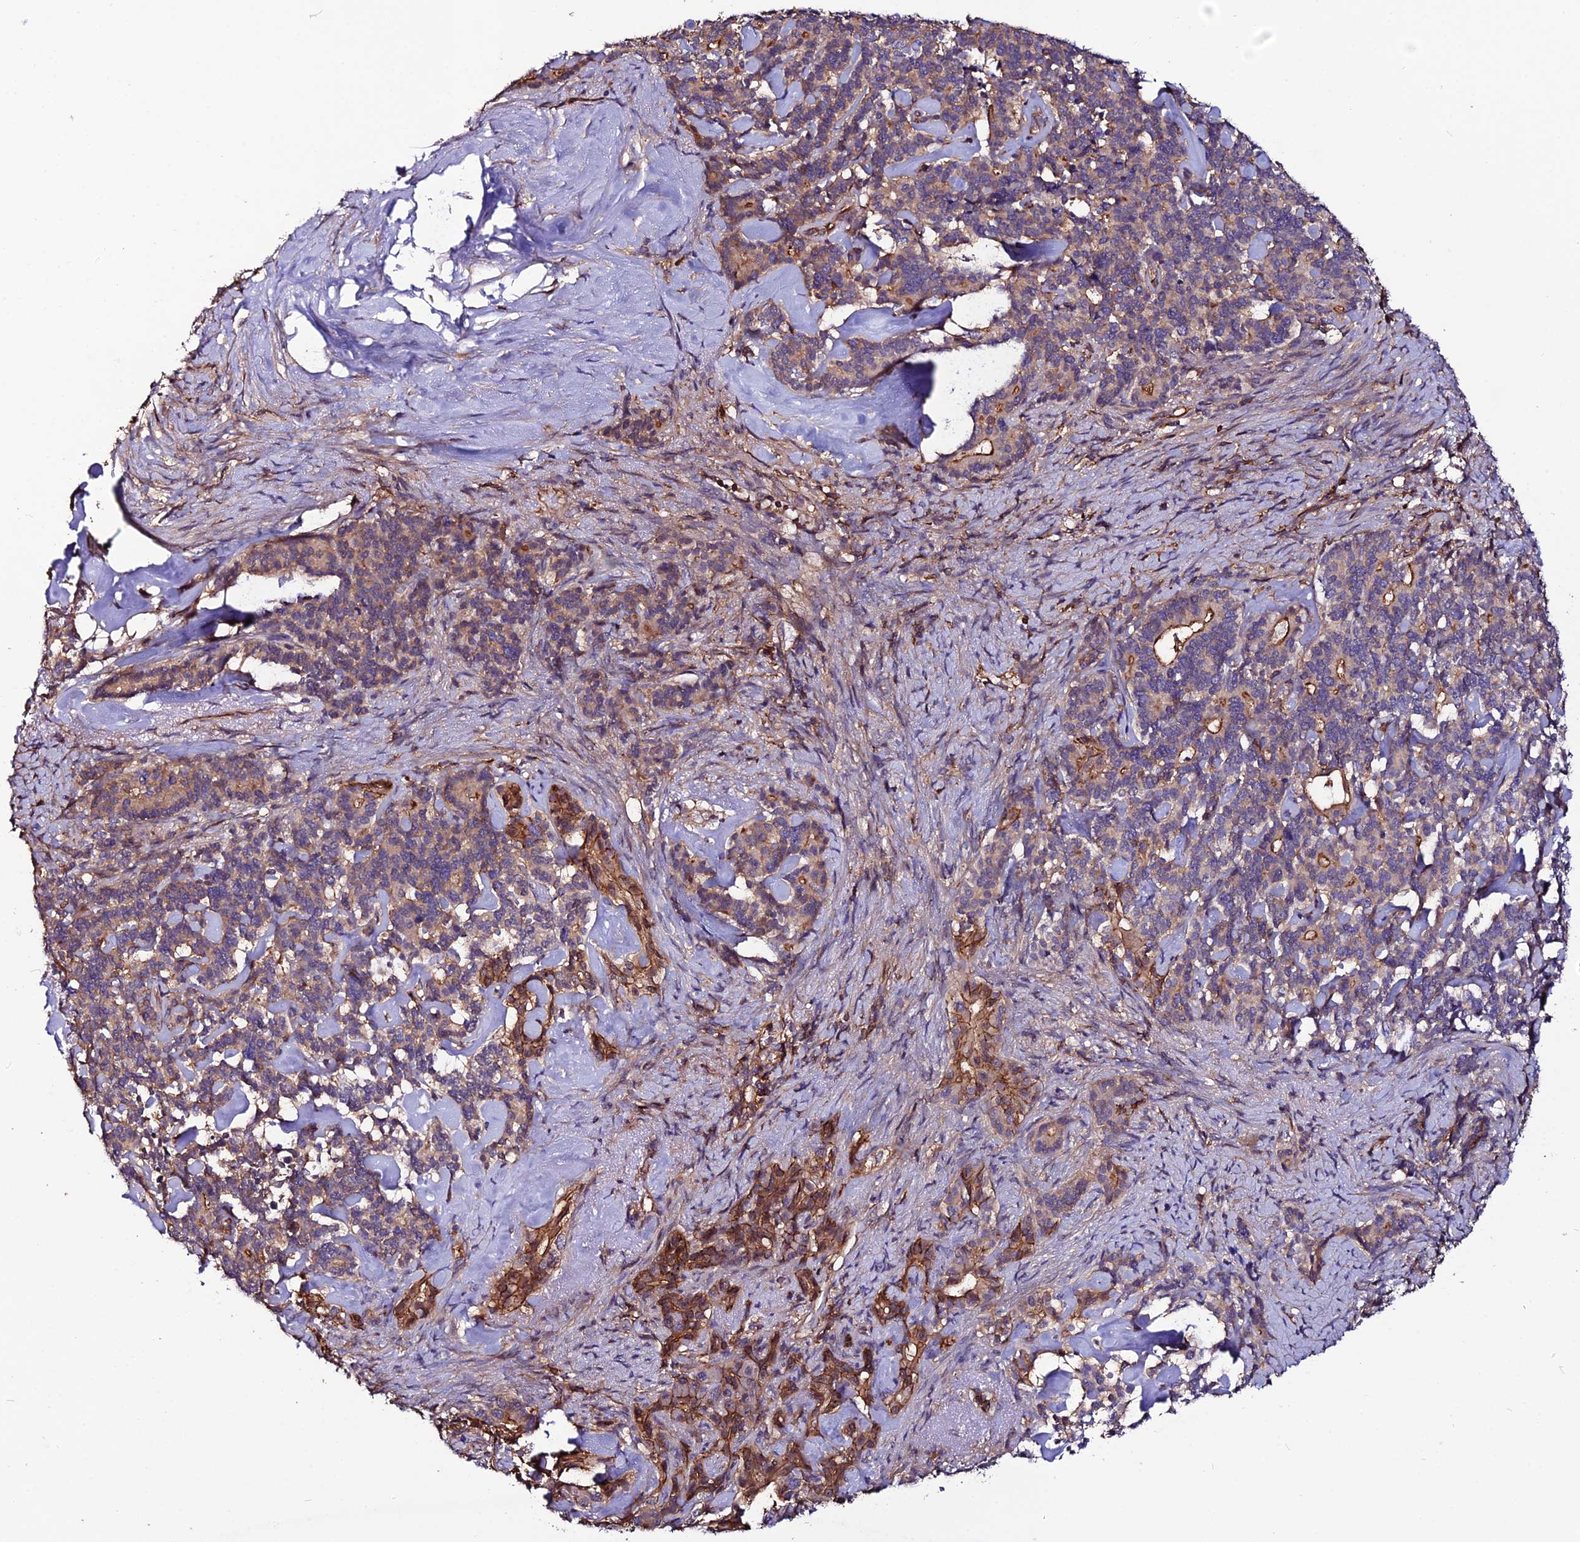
{"staining": {"intensity": "moderate", "quantity": "25%-75%", "location": "cytoplasmic/membranous"}, "tissue": "pancreatic cancer", "cell_type": "Tumor cells", "image_type": "cancer", "snomed": [{"axis": "morphology", "description": "Adenocarcinoma, NOS"}, {"axis": "topography", "description": "Pancreas"}], "caption": "Pancreatic cancer (adenocarcinoma) was stained to show a protein in brown. There is medium levels of moderate cytoplasmic/membranous staining in approximately 25%-75% of tumor cells.", "gene": "USP17L15", "patient": {"sex": "female", "age": 74}}